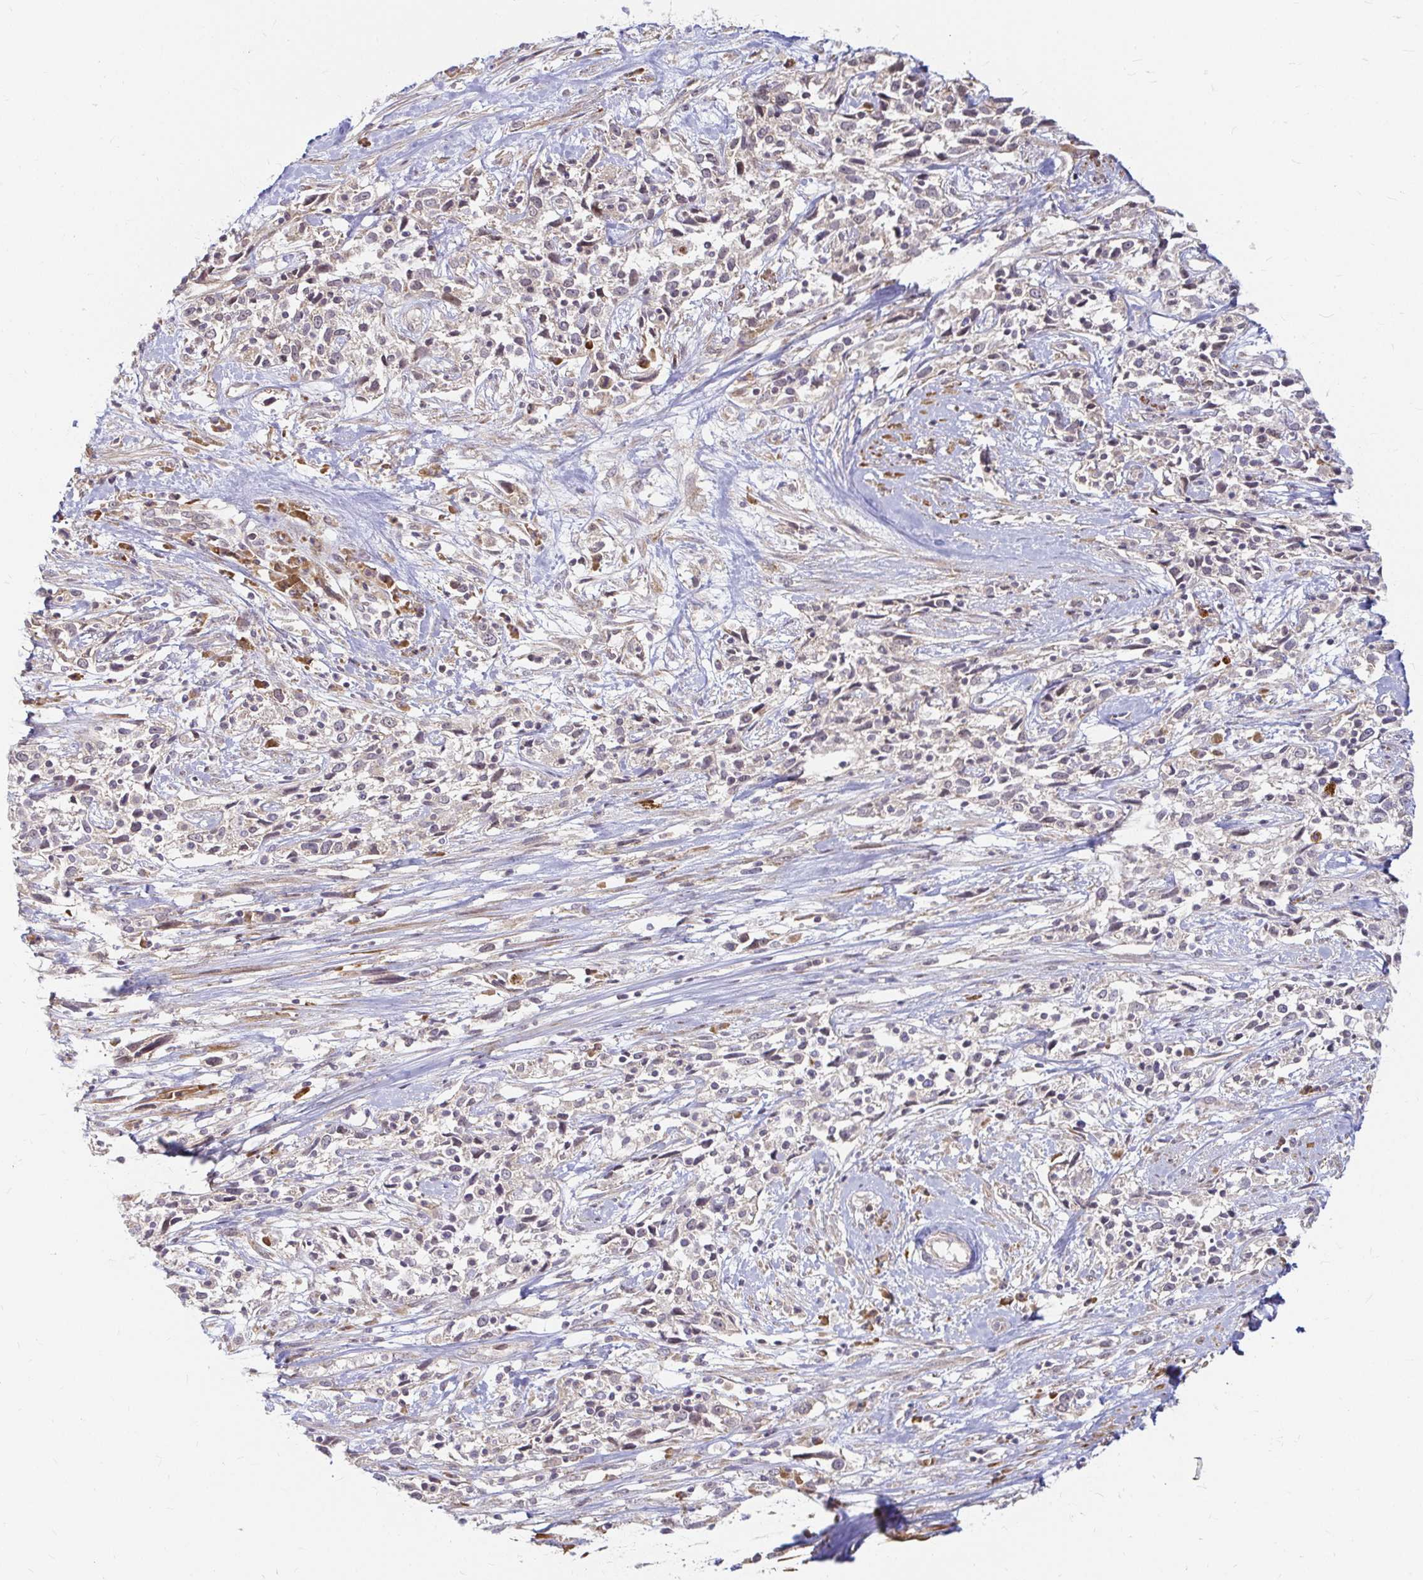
{"staining": {"intensity": "negative", "quantity": "none", "location": "none"}, "tissue": "cervical cancer", "cell_type": "Tumor cells", "image_type": "cancer", "snomed": [{"axis": "morphology", "description": "Adenocarcinoma, NOS"}, {"axis": "topography", "description": "Cervix"}], "caption": "Histopathology image shows no significant protein expression in tumor cells of adenocarcinoma (cervical). The staining is performed using DAB brown chromogen with nuclei counter-stained in using hematoxylin.", "gene": "CAST", "patient": {"sex": "female", "age": 40}}